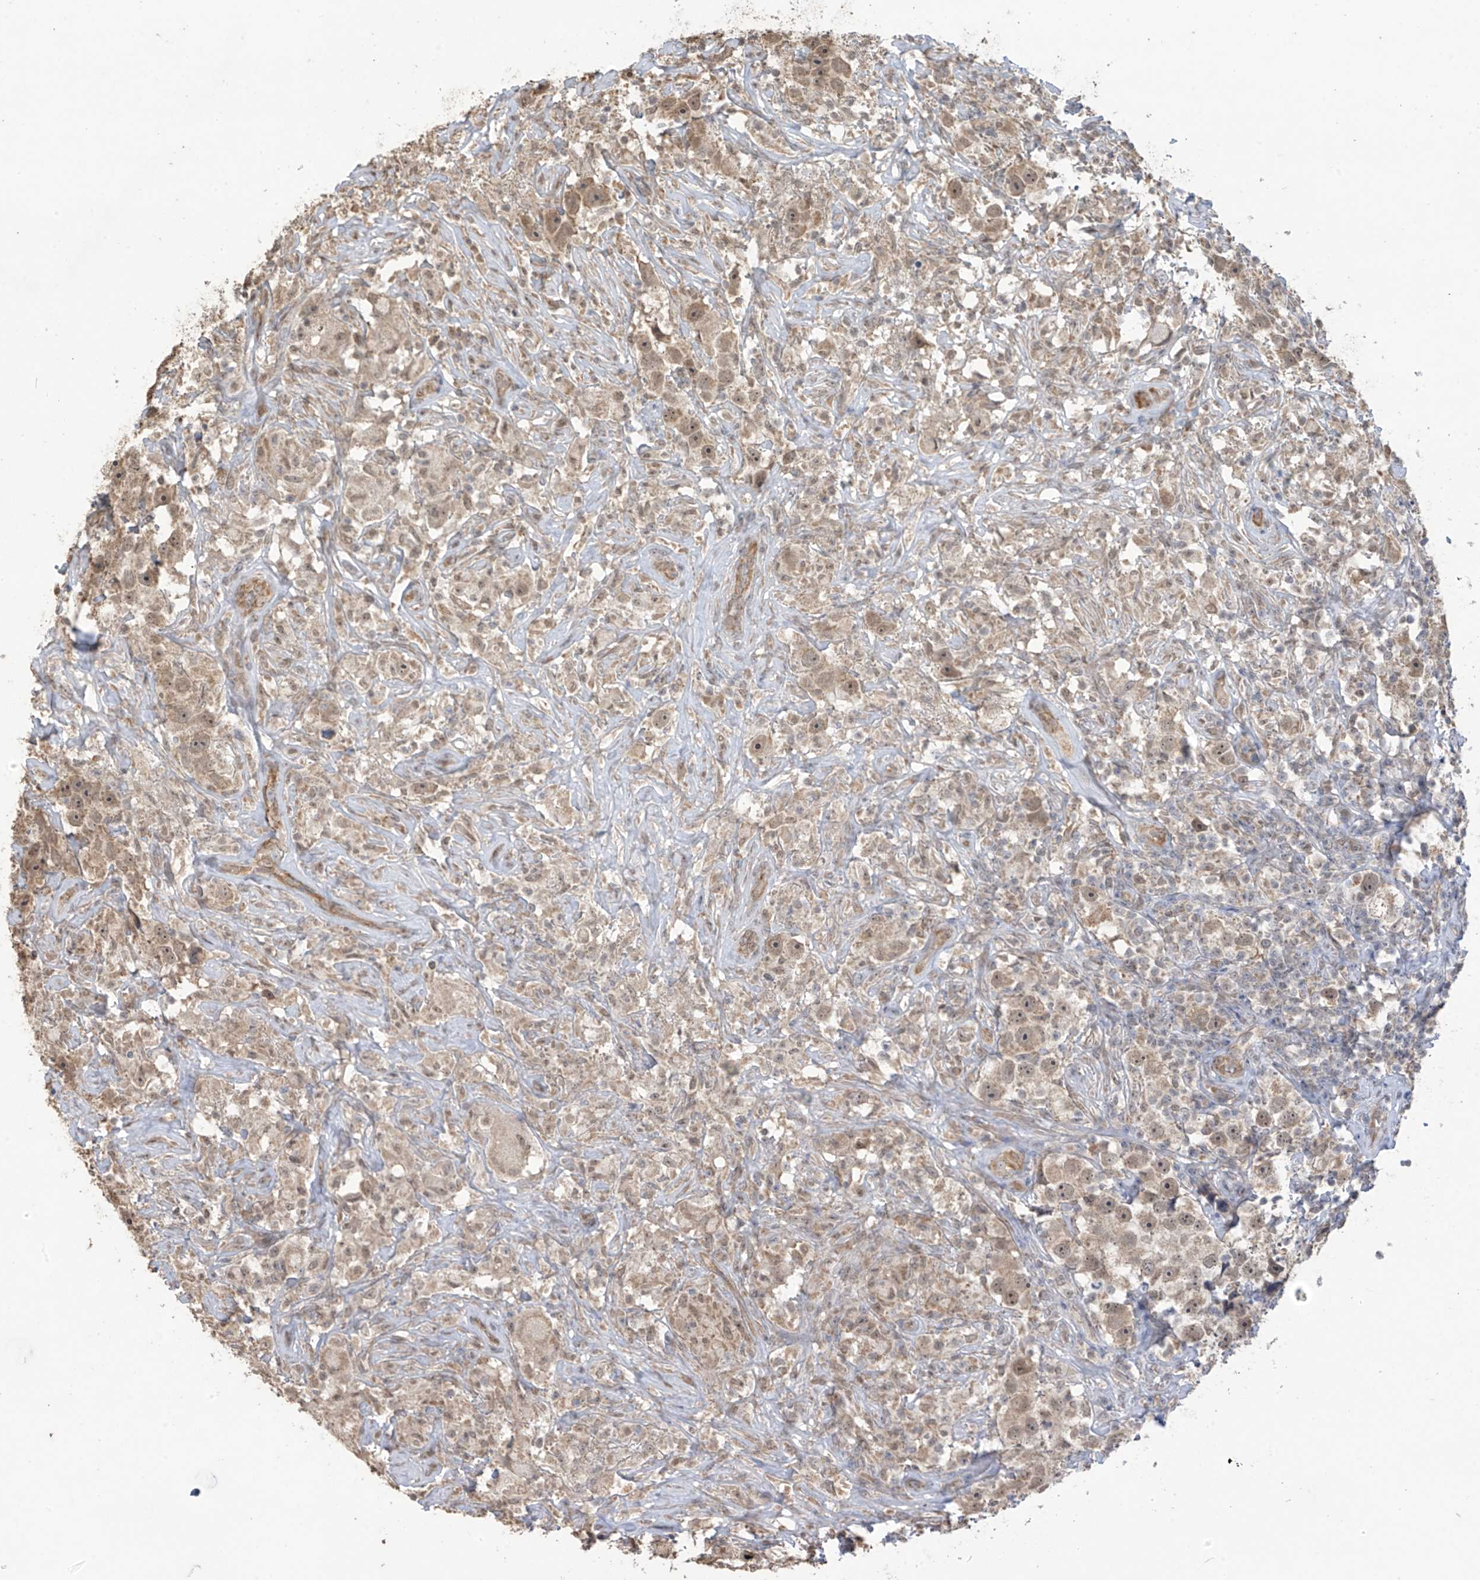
{"staining": {"intensity": "moderate", "quantity": ">75%", "location": "cytoplasmic/membranous,nuclear"}, "tissue": "testis cancer", "cell_type": "Tumor cells", "image_type": "cancer", "snomed": [{"axis": "morphology", "description": "Seminoma, NOS"}, {"axis": "topography", "description": "Testis"}], "caption": "This micrograph reveals IHC staining of testis cancer, with medium moderate cytoplasmic/membranous and nuclear expression in about >75% of tumor cells.", "gene": "KIAA1522", "patient": {"sex": "male", "age": 49}}